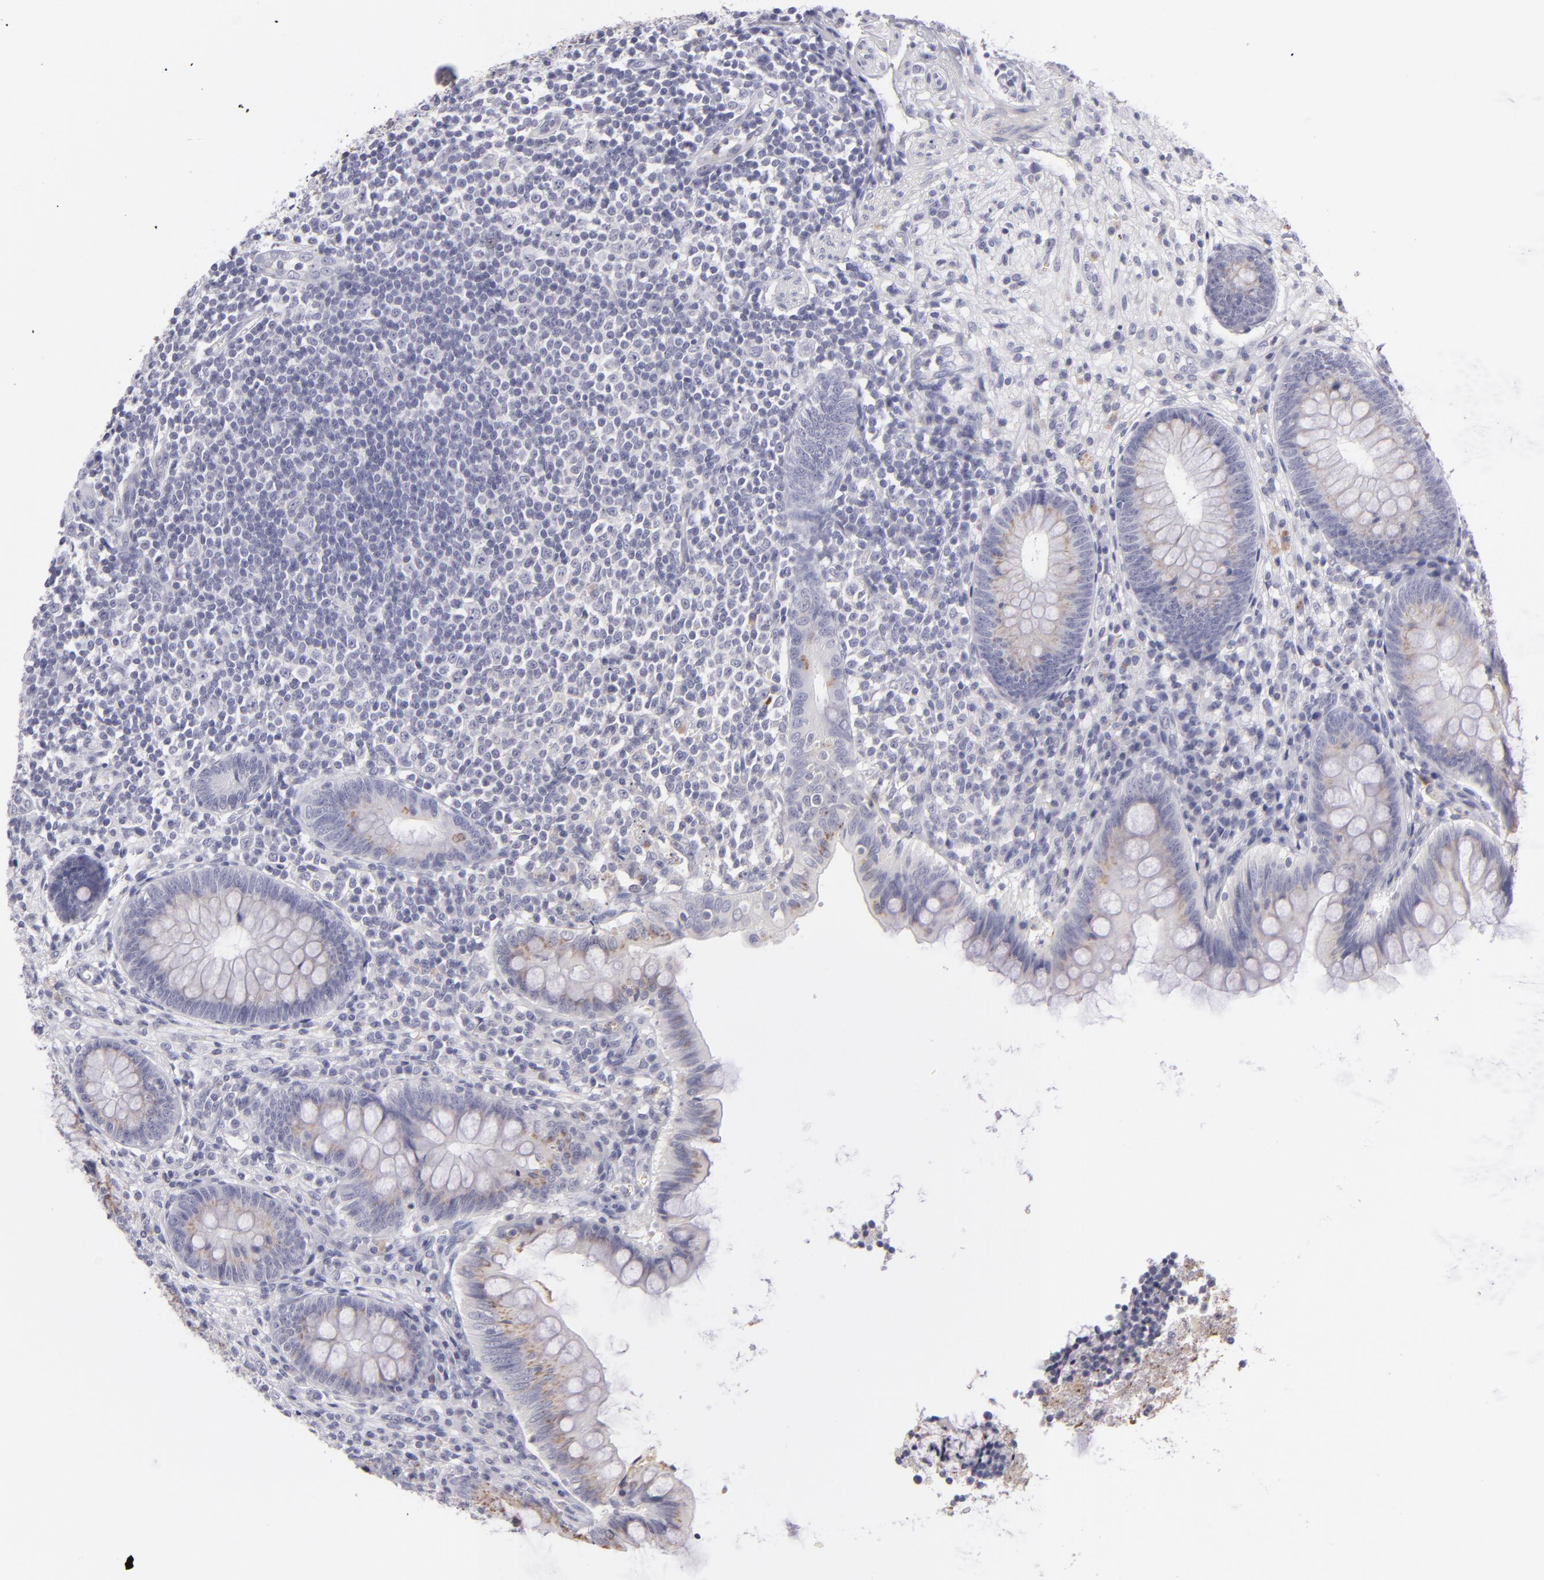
{"staining": {"intensity": "weak", "quantity": "<25%", "location": "cytoplasmic/membranous"}, "tissue": "appendix", "cell_type": "Glandular cells", "image_type": "normal", "snomed": [{"axis": "morphology", "description": "Normal tissue, NOS"}, {"axis": "topography", "description": "Appendix"}], "caption": "This is an immunohistochemistry (IHC) photomicrograph of benign appendix. There is no staining in glandular cells.", "gene": "TNNC1", "patient": {"sex": "female", "age": 66}}